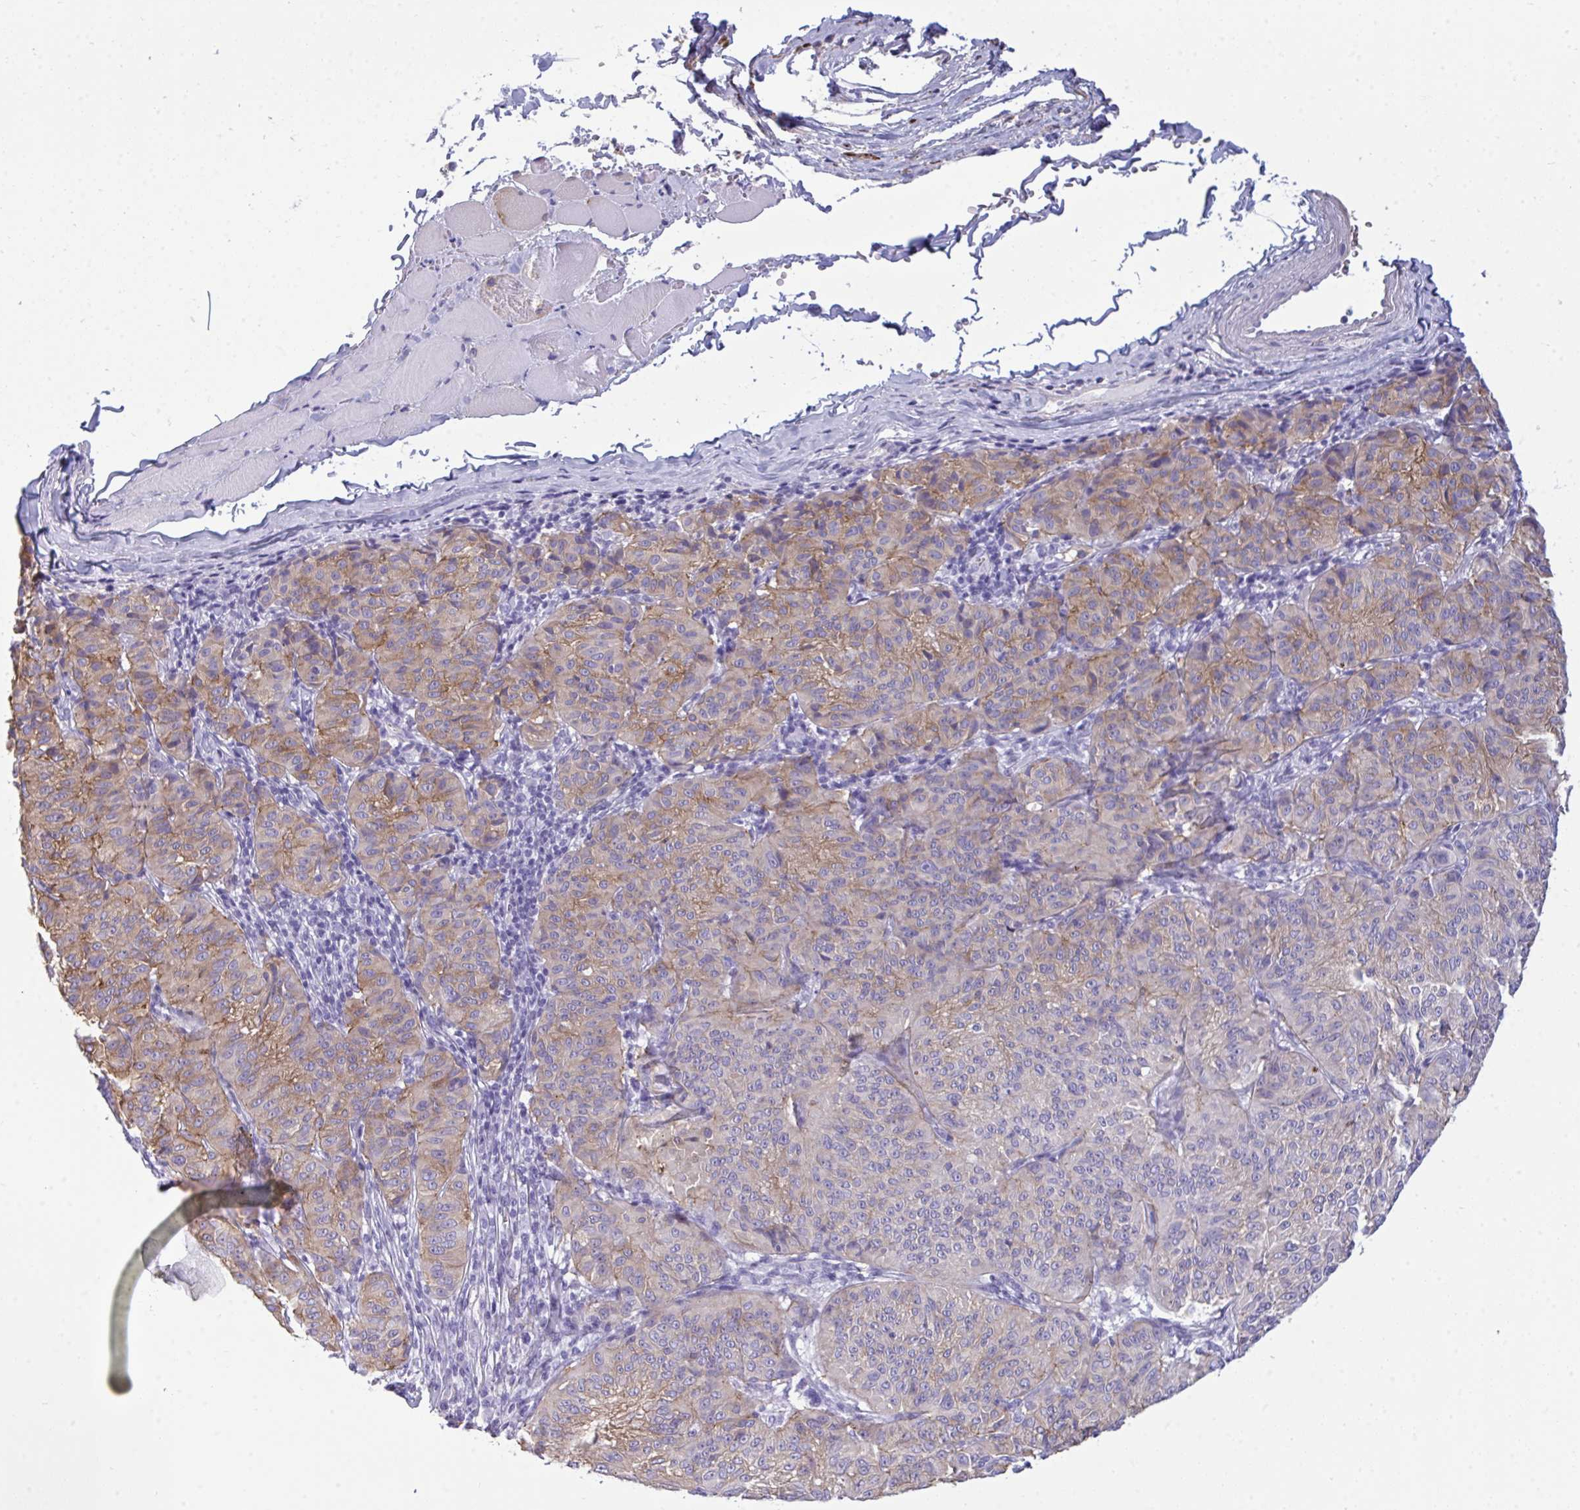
{"staining": {"intensity": "weak", "quantity": ">75%", "location": "cytoplasmic/membranous"}, "tissue": "melanoma", "cell_type": "Tumor cells", "image_type": "cancer", "snomed": [{"axis": "morphology", "description": "Malignant melanoma, NOS"}, {"axis": "topography", "description": "Skin"}], "caption": "Malignant melanoma was stained to show a protein in brown. There is low levels of weak cytoplasmic/membranous staining in approximately >75% of tumor cells.", "gene": "MYH10", "patient": {"sex": "female", "age": 72}}